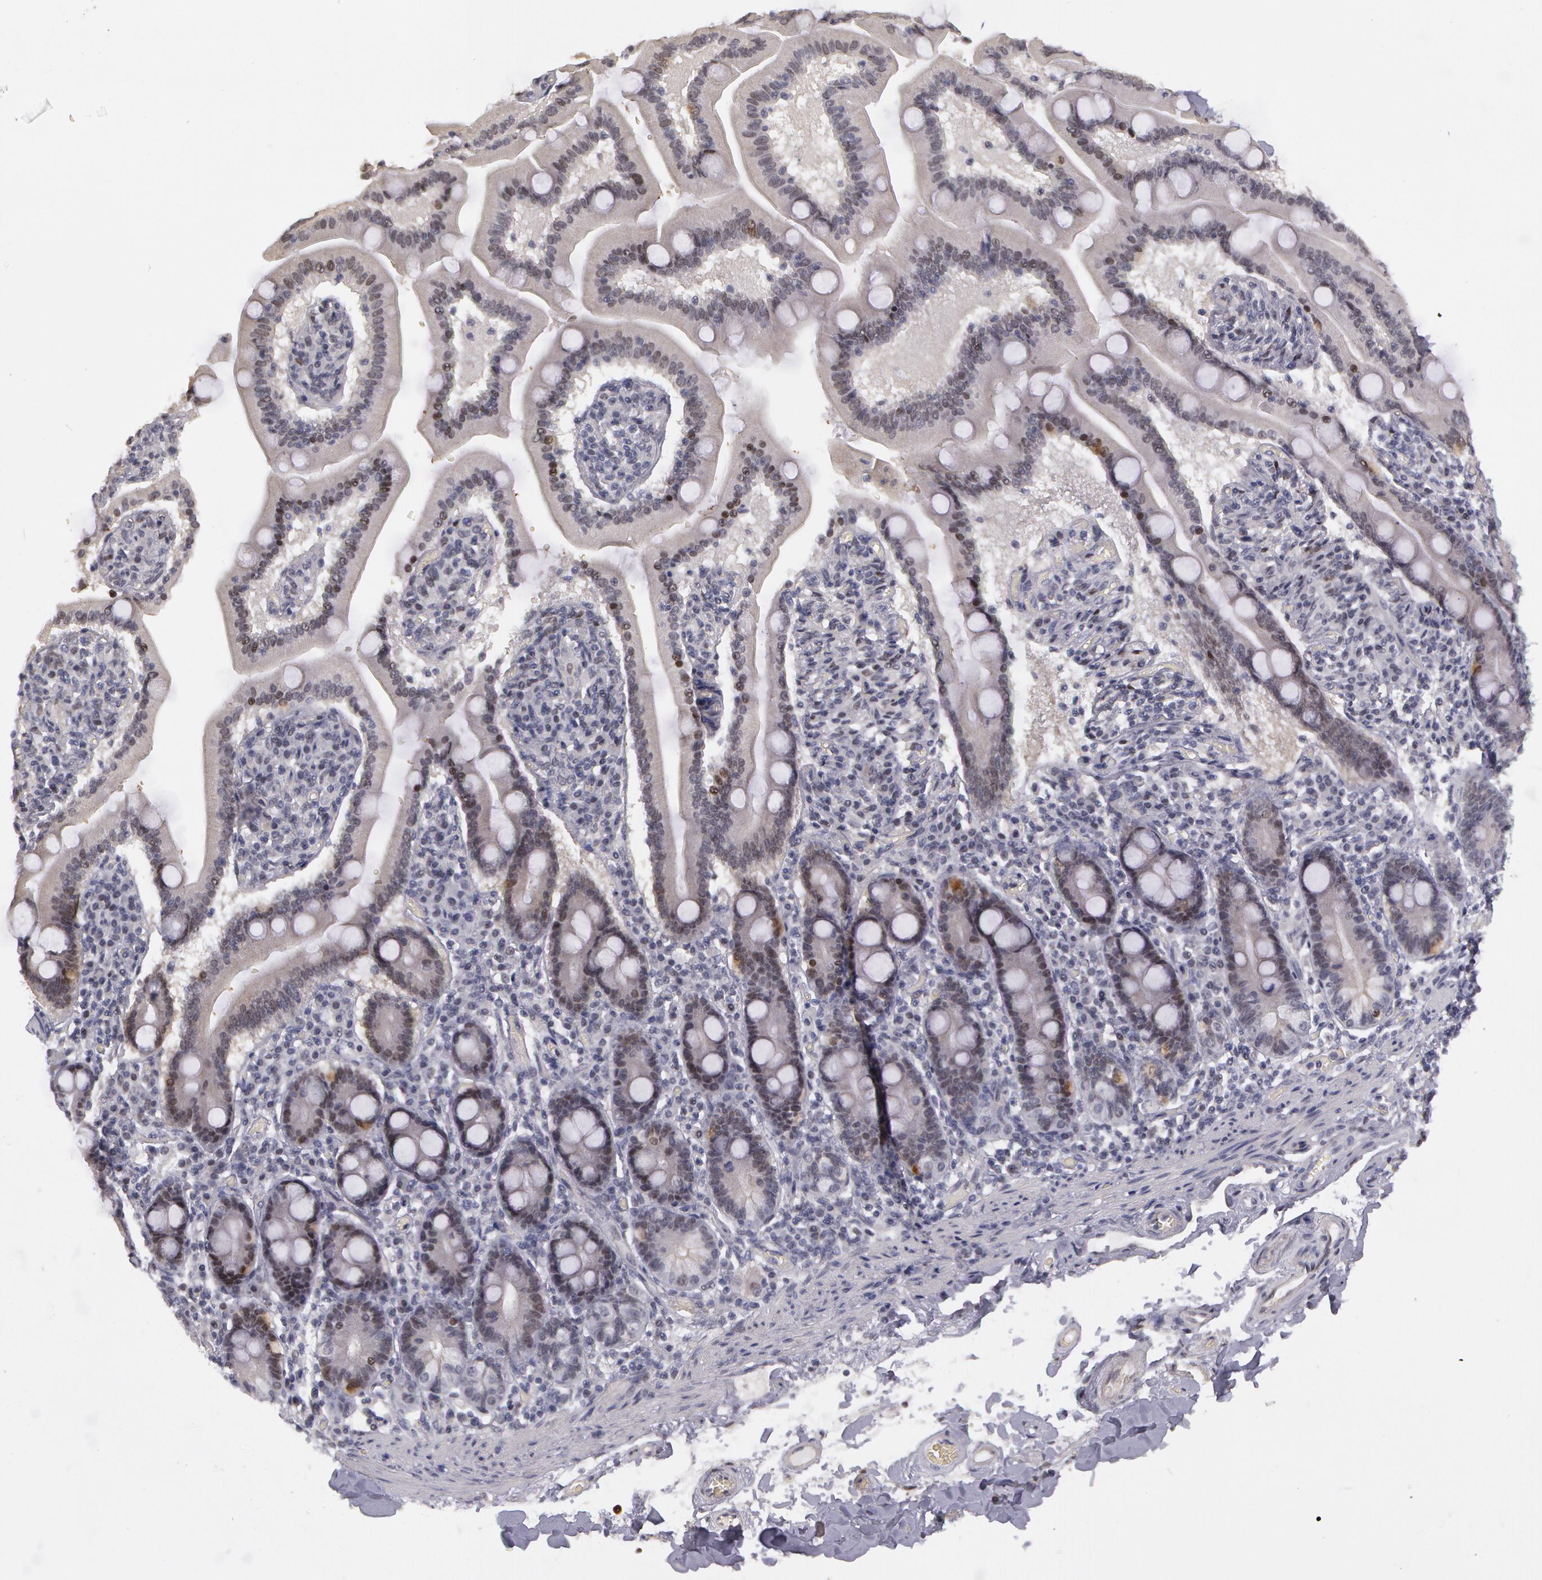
{"staining": {"intensity": "negative", "quantity": "none", "location": "none"}, "tissue": "adipose tissue", "cell_type": "Adipocytes", "image_type": "normal", "snomed": [{"axis": "morphology", "description": "Normal tissue, NOS"}, {"axis": "topography", "description": "Duodenum"}], "caption": "Immunohistochemistry (IHC) of benign adipose tissue demonstrates no positivity in adipocytes.", "gene": "PRICKLE1", "patient": {"sex": "male", "age": 63}}